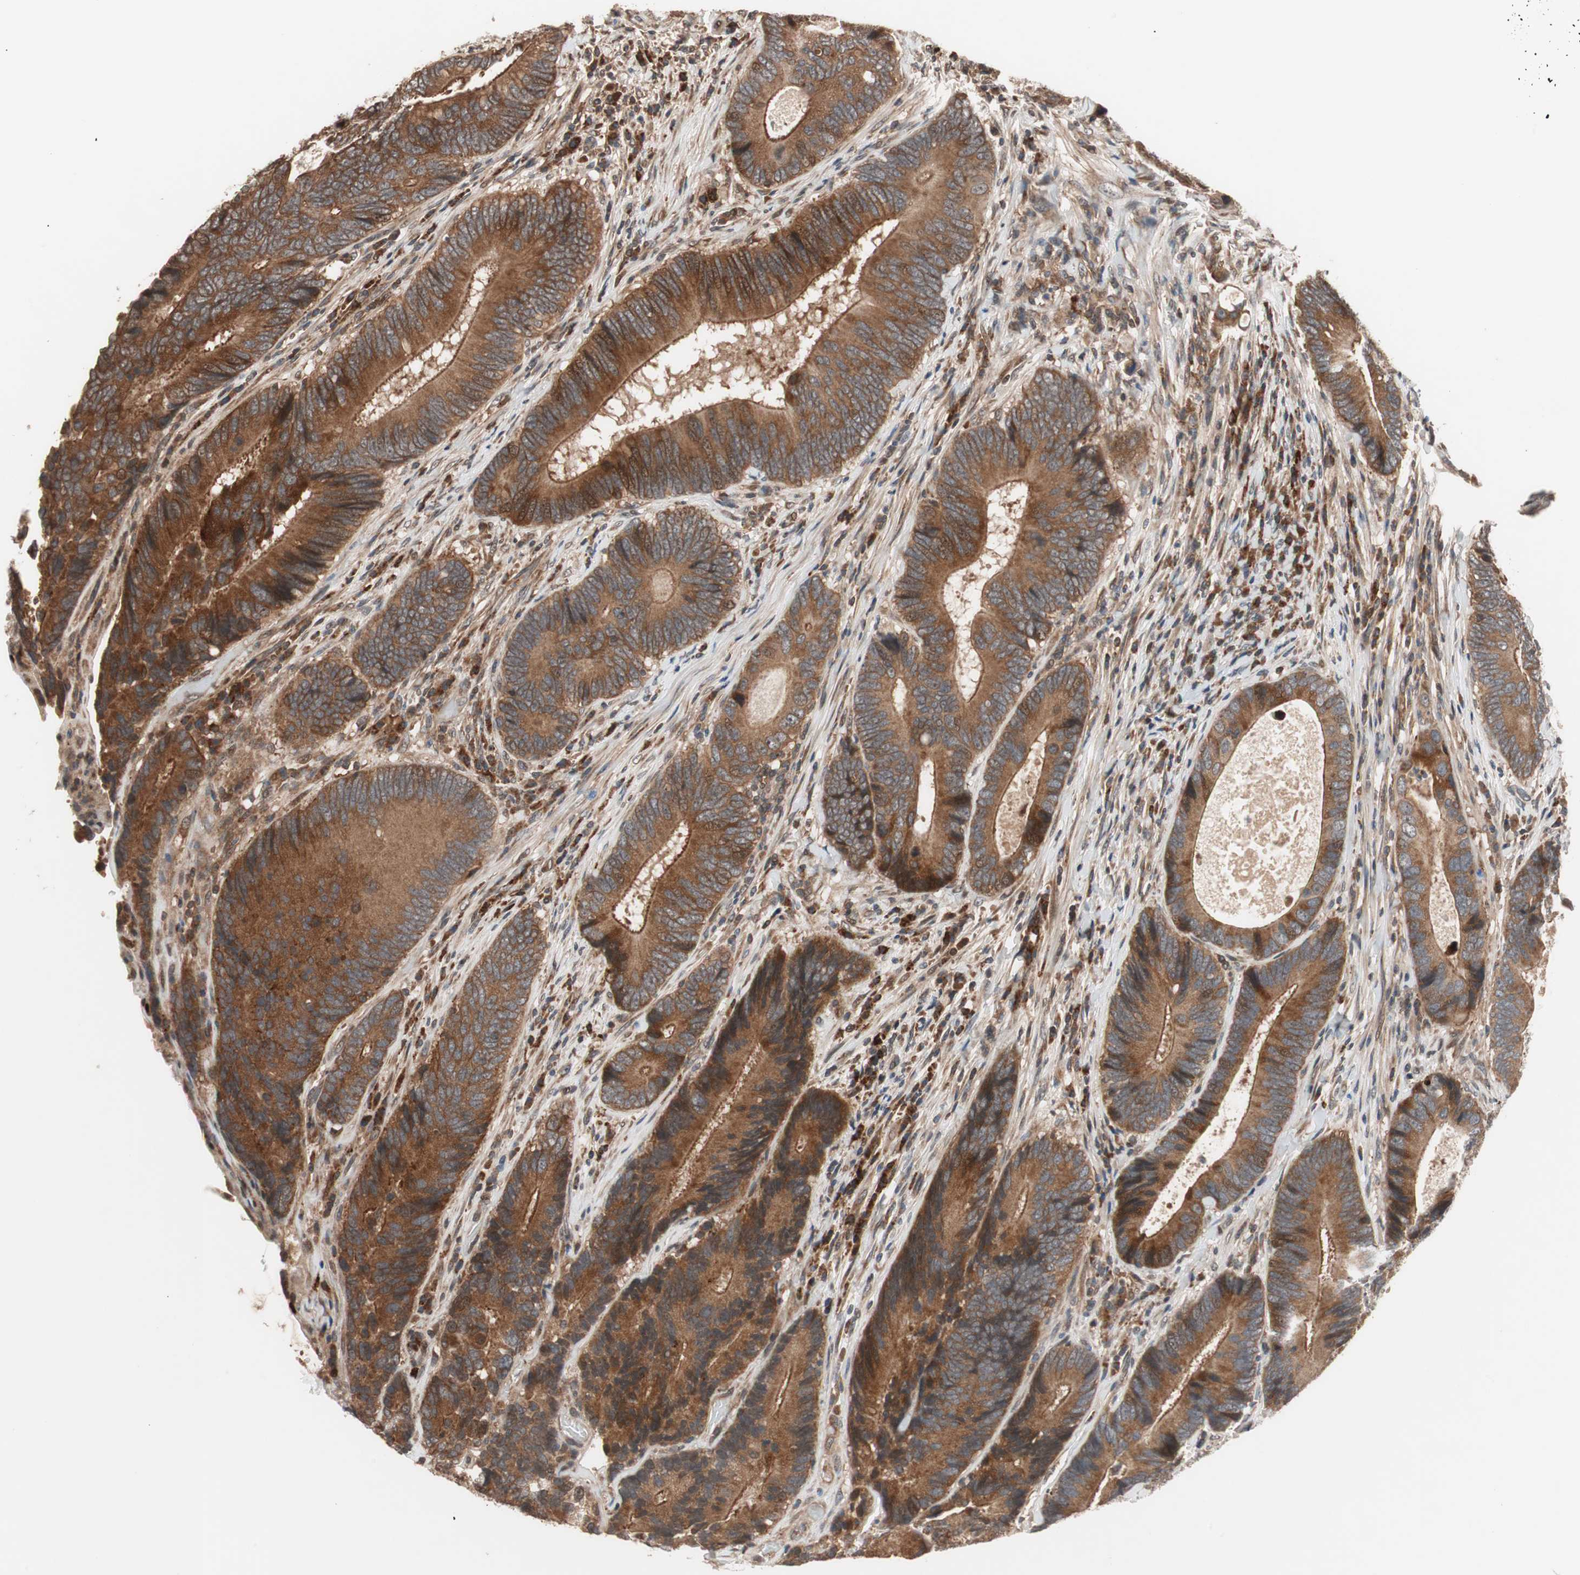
{"staining": {"intensity": "strong", "quantity": ">75%", "location": "cytoplasmic/membranous"}, "tissue": "colorectal cancer", "cell_type": "Tumor cells", "image_type": "cancer", "snomed": [{"axis": "morphology", "description": "Adenocarcinoma, NOS"}, {"axis": "topography", "description": "Colon"}], "caption": "Protein positivity by immunohistochemistry (IHC) demonstrates strong cytoplasmic/membranous staining in approximately >75% of tumor cells in adenocarcinoma (colorectal).", "gene": "NF2", "patient": {"sex": "female", "age": 78}}